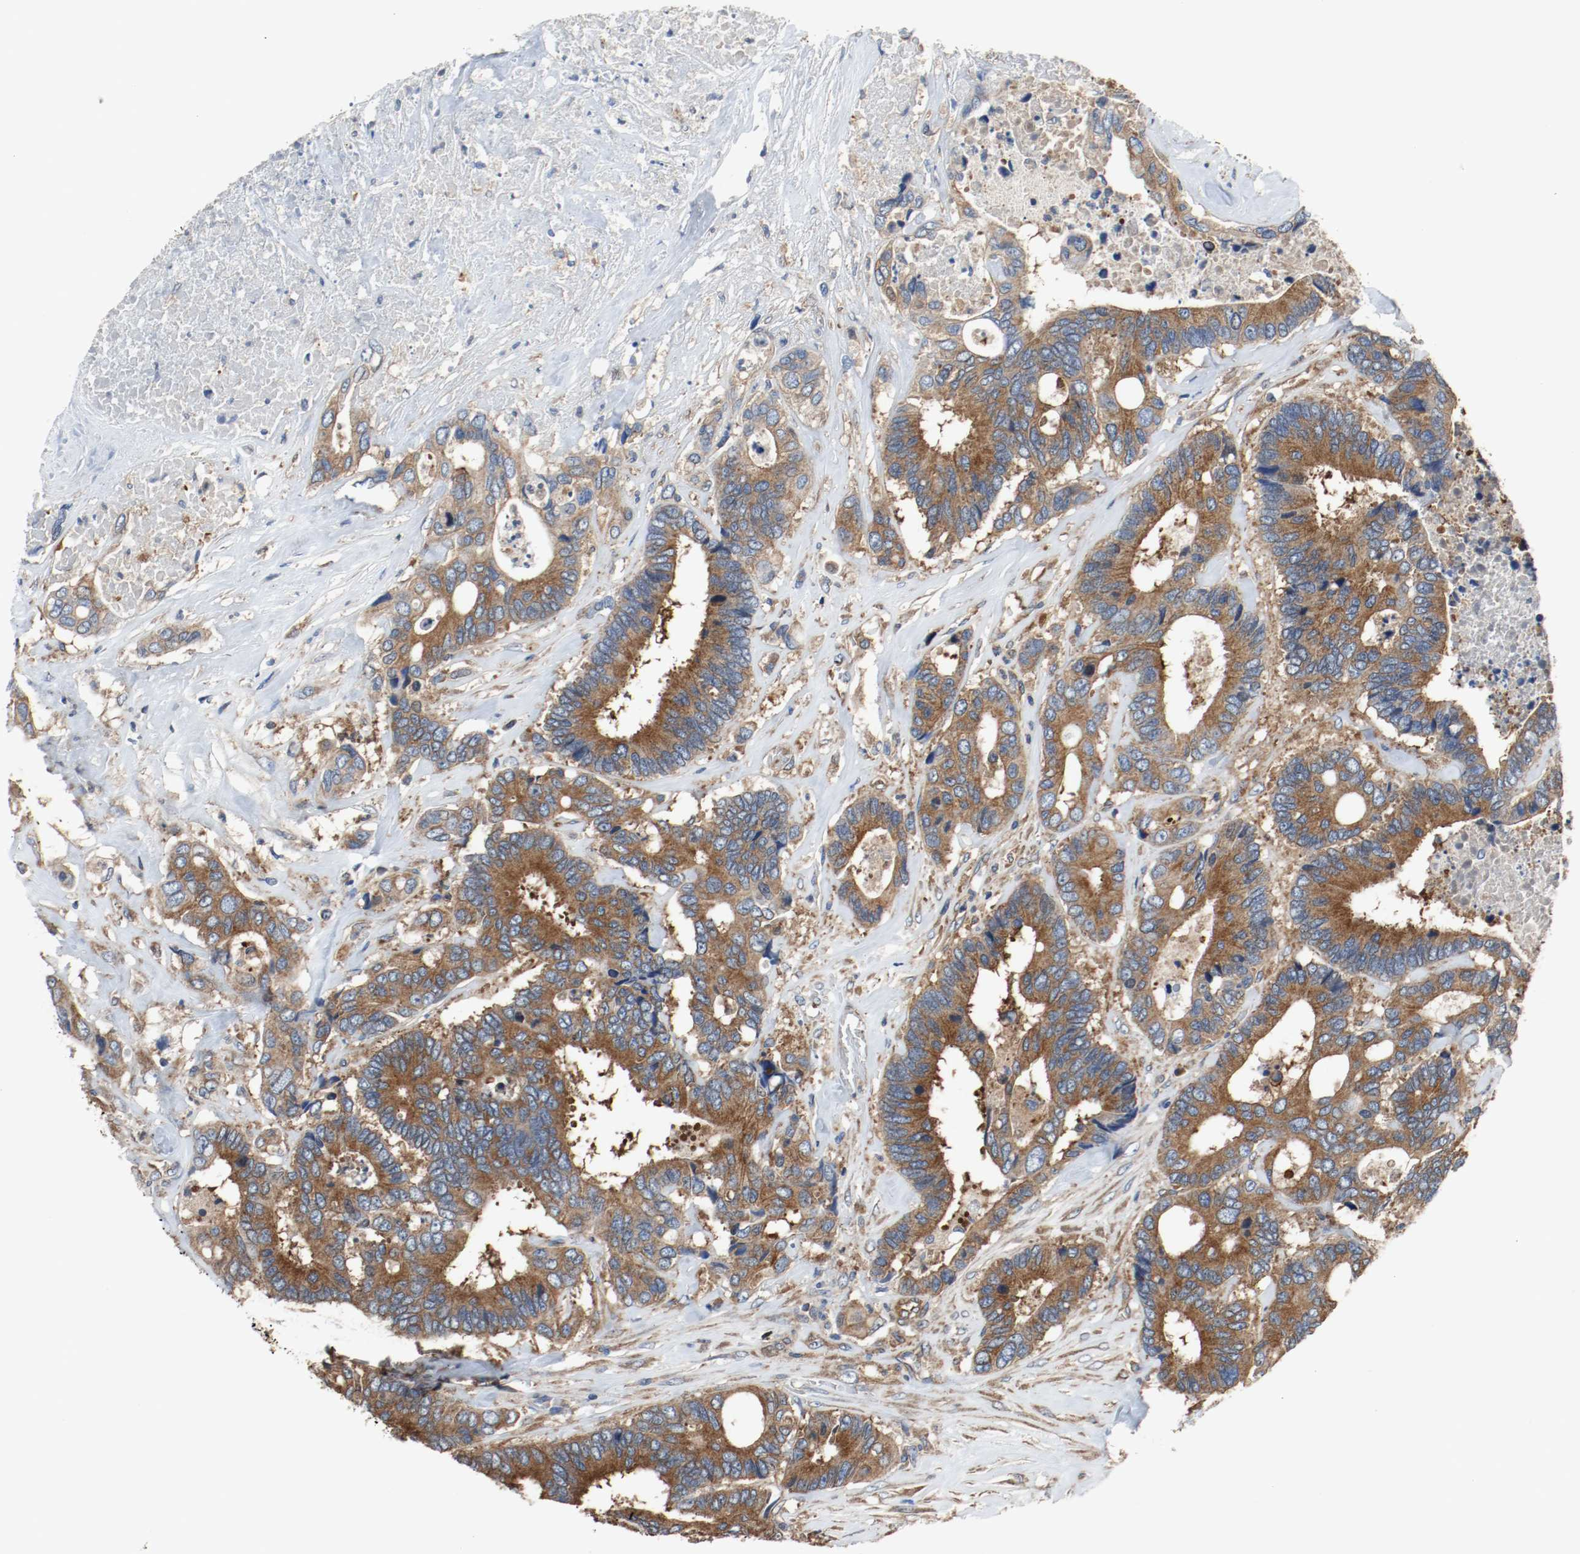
{"staining": {"intensity": "moderate", "quantity": ">75%", "location": "cytoplasmic/membranous"}, "tissue": "colorectal cancer", "cell_type": "Tumor cells", "image_type": "cancer", "snomed": [{"axis": "morphology", "description": "Adenocarcinoma, NOS"}, {"axis": "topography", "description": "Rectum"}], "caption": "Immunohistochemistry micrograph of neoplastic tissue: human colorectal adenocarcinoma stained using immunohistochemistry (IHC) exhibits medium levels of moderate protein expression localized specifically in the cytoplasmic/membranous of tumor cells, appearing as a cytoplasmic/membranous brown color.", "gene": "TUBA3D", "patient": {"sex": "male", "age": 55}}